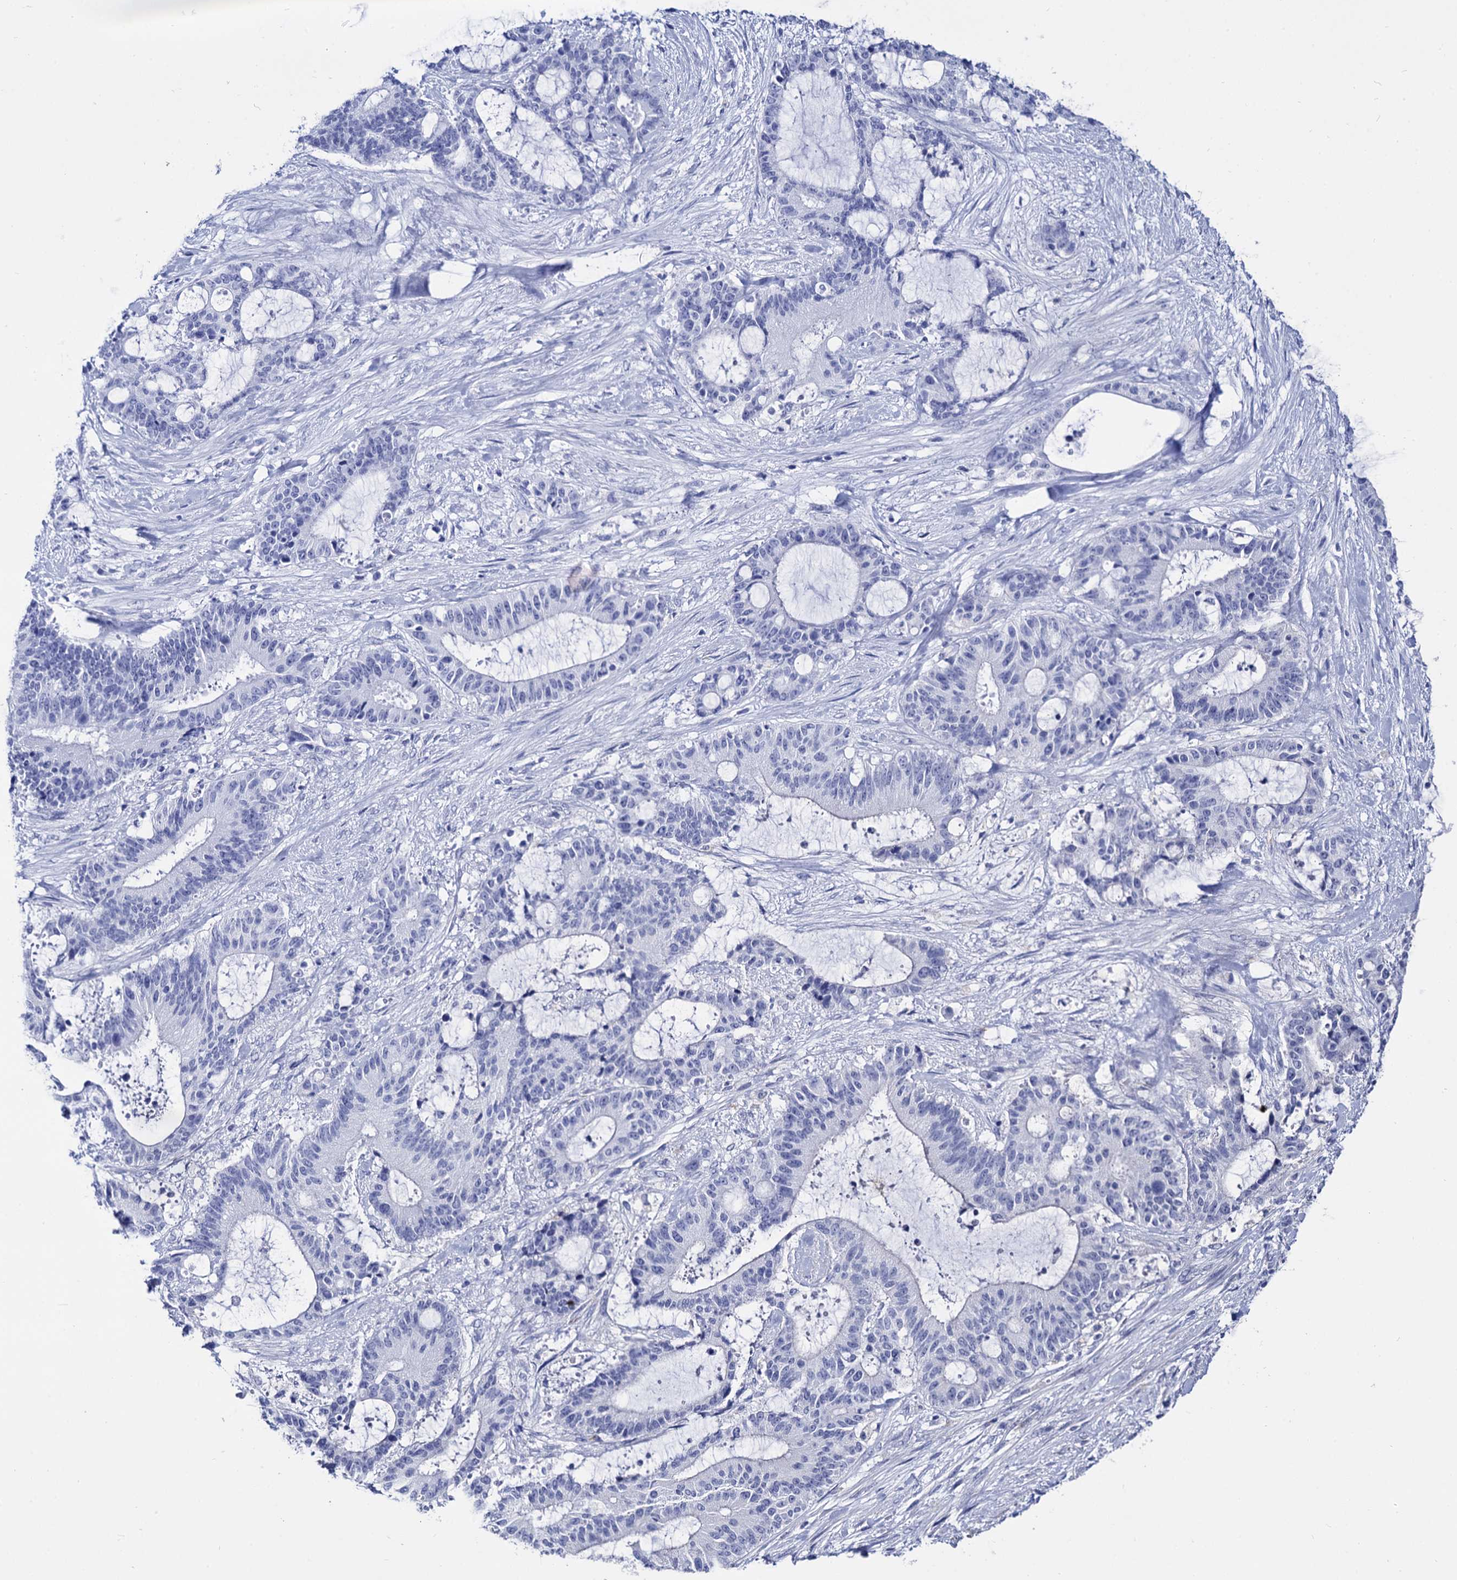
{"staining": {"intensity": "negative", "quantity": "none", "location": "none"}, "tissue": "liver cancer", "cell_type": "Tumor cells", "image_type": "cancer", "snomed": [{"axis": "morphology", "description": "Normal tissue, NOS"}, {"axis": "morphology", "description": "Cholangiocarcinoma"}, {"axis": "topography", "description": "Liver"}, {"axis": "topography", "description": "Peripheral nerve tissue"}], "caption": "Immunohistochemistry (IHC) image of cholangiocarcinoma (liver) stained for a protein (brown), which displays no expression in tumor cells. (DAB immunohistochemistry (IHC) visualized using brightfield microscopy, high magnification).", "gene": "MICAL2", "patient": {"sex": "female", "age": 73}}